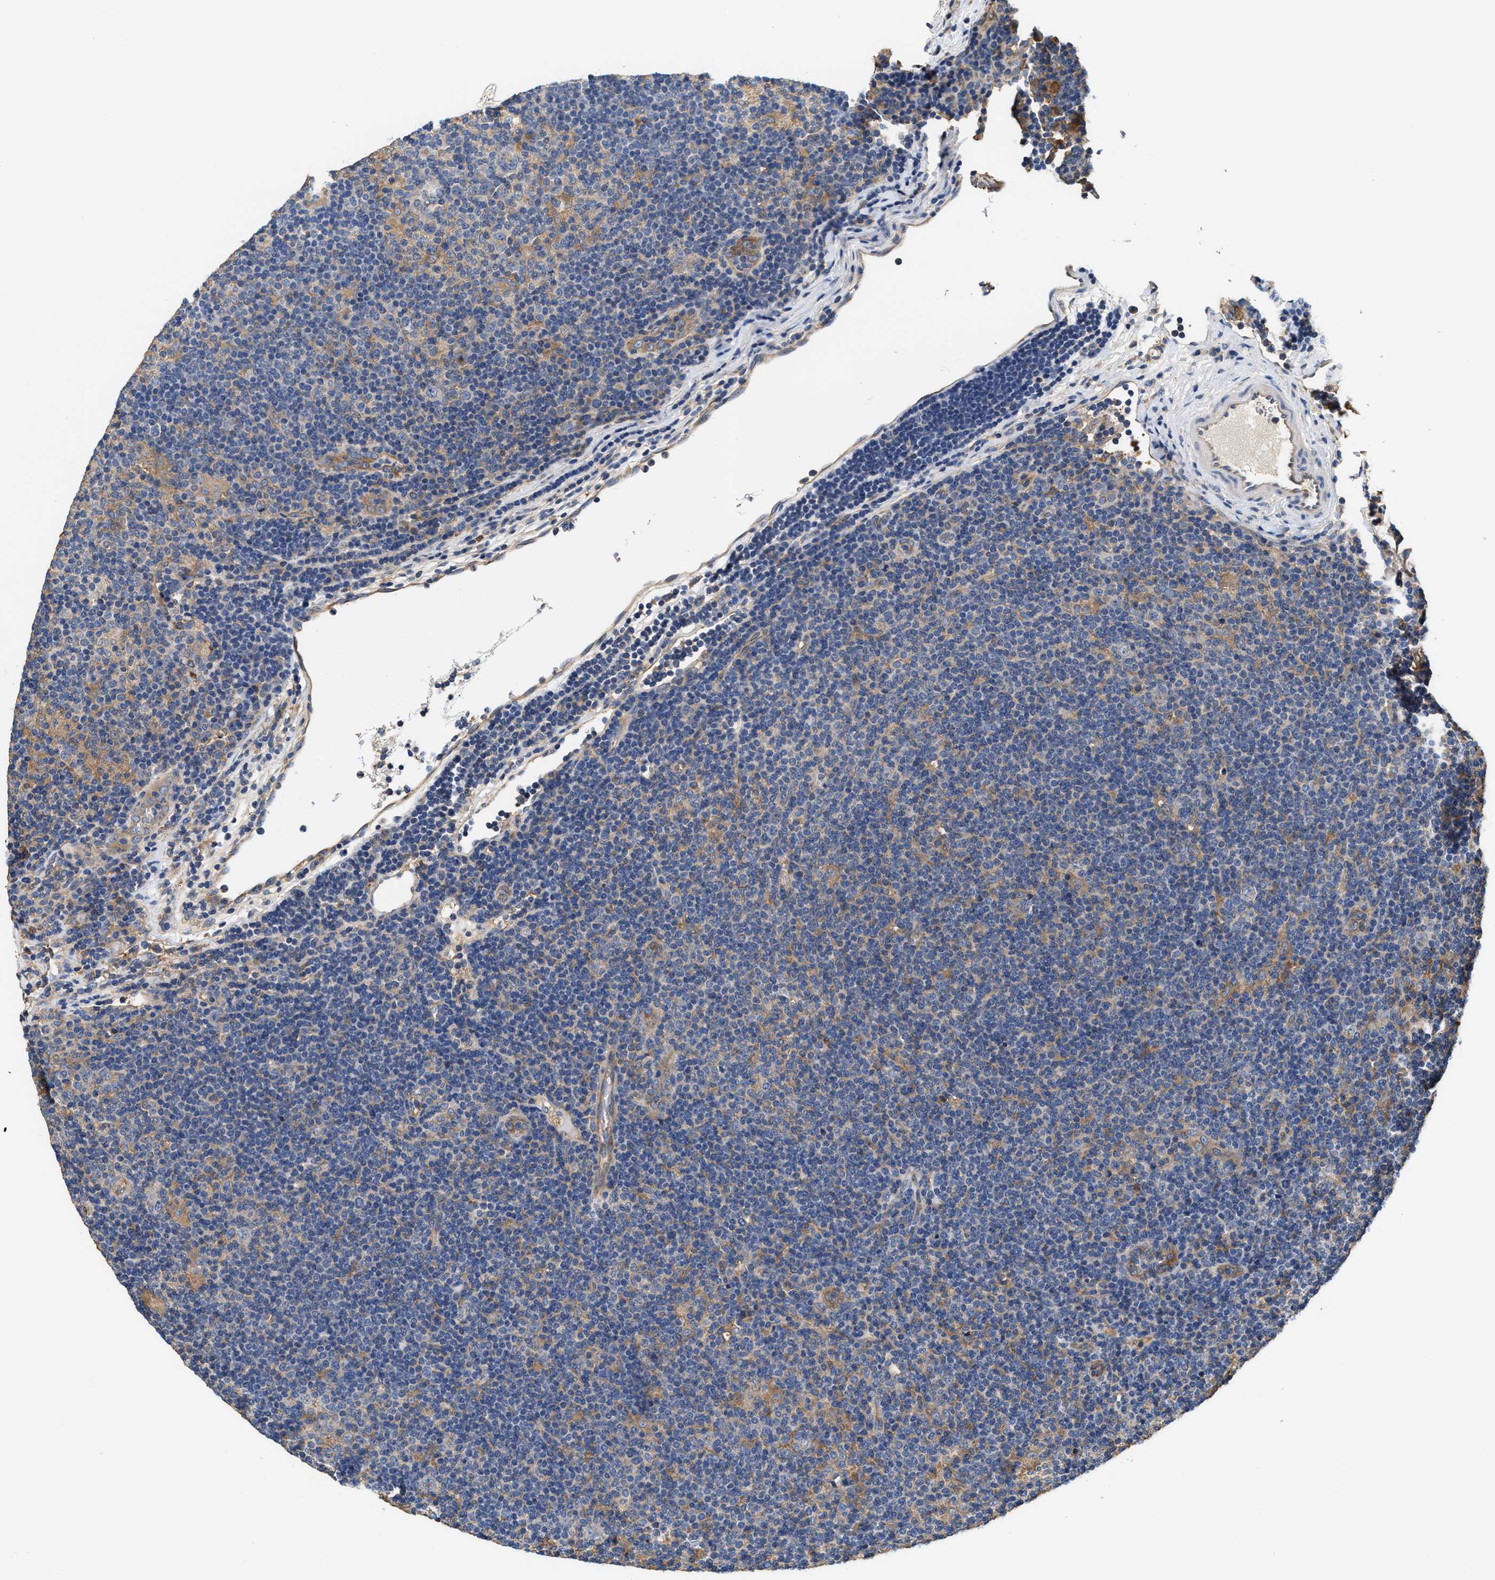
{"staining": {"intensity": "moderate", "quantity": "25%-75%", "location": "cytoplasmic/membranous"}, "tissue": "lymphoma", "cell_type": "Tumor cells", "image_type": "cancer", "snomed": [{"axis": "morphology", "description": "Hodgkin's disease, NOS"}, {"axis": "topography", "description": "Lymph node"}], "caption": "A brown stain highlights moderate cytoplasmic/membranous expression of a protein in Hodgkin's disease tumor cells.", "gene": "KLB", "patient": {"sex": "female", "age": 57}}